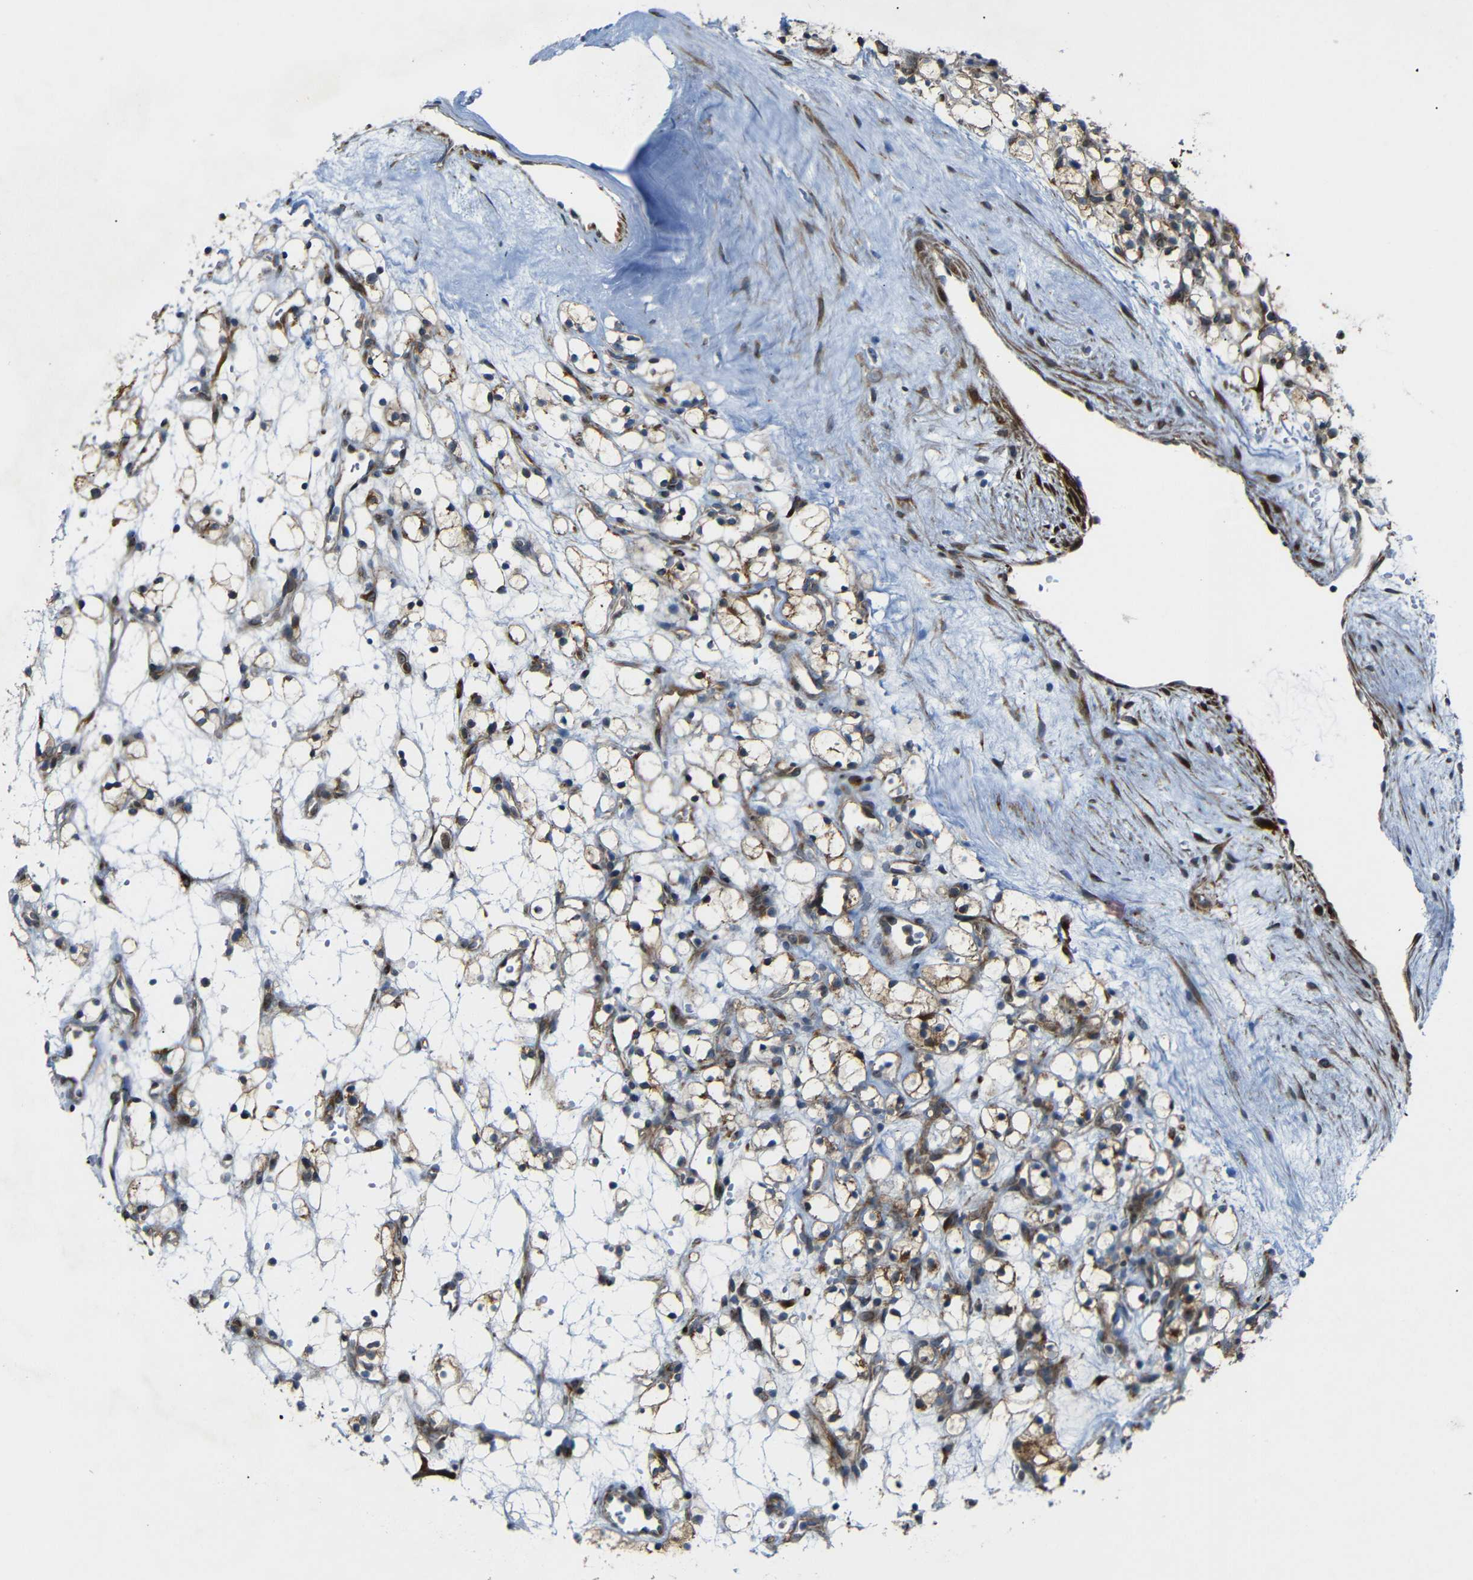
{"staining": {"intensity": "moderate", "quantity": ">75%", "location": "cytoplasmic/membranous"}, "tissue": "renal cancer", "cell_type": "Tumor cells", "image_type": "cancer", "snomed": [{"axis": "morphology", "description": "Adenocarcinoma, NOS"}, {"axis": "topography", "description": "Kidney"}], "caption": "Tumor cells show medium levels of moderate cytoplasmic/membranous positivity in about >75% of cells in renal cancer (adenocarcinoma).", "gene": "P3H2", "patient": {"sex": "female", "age": 60}}